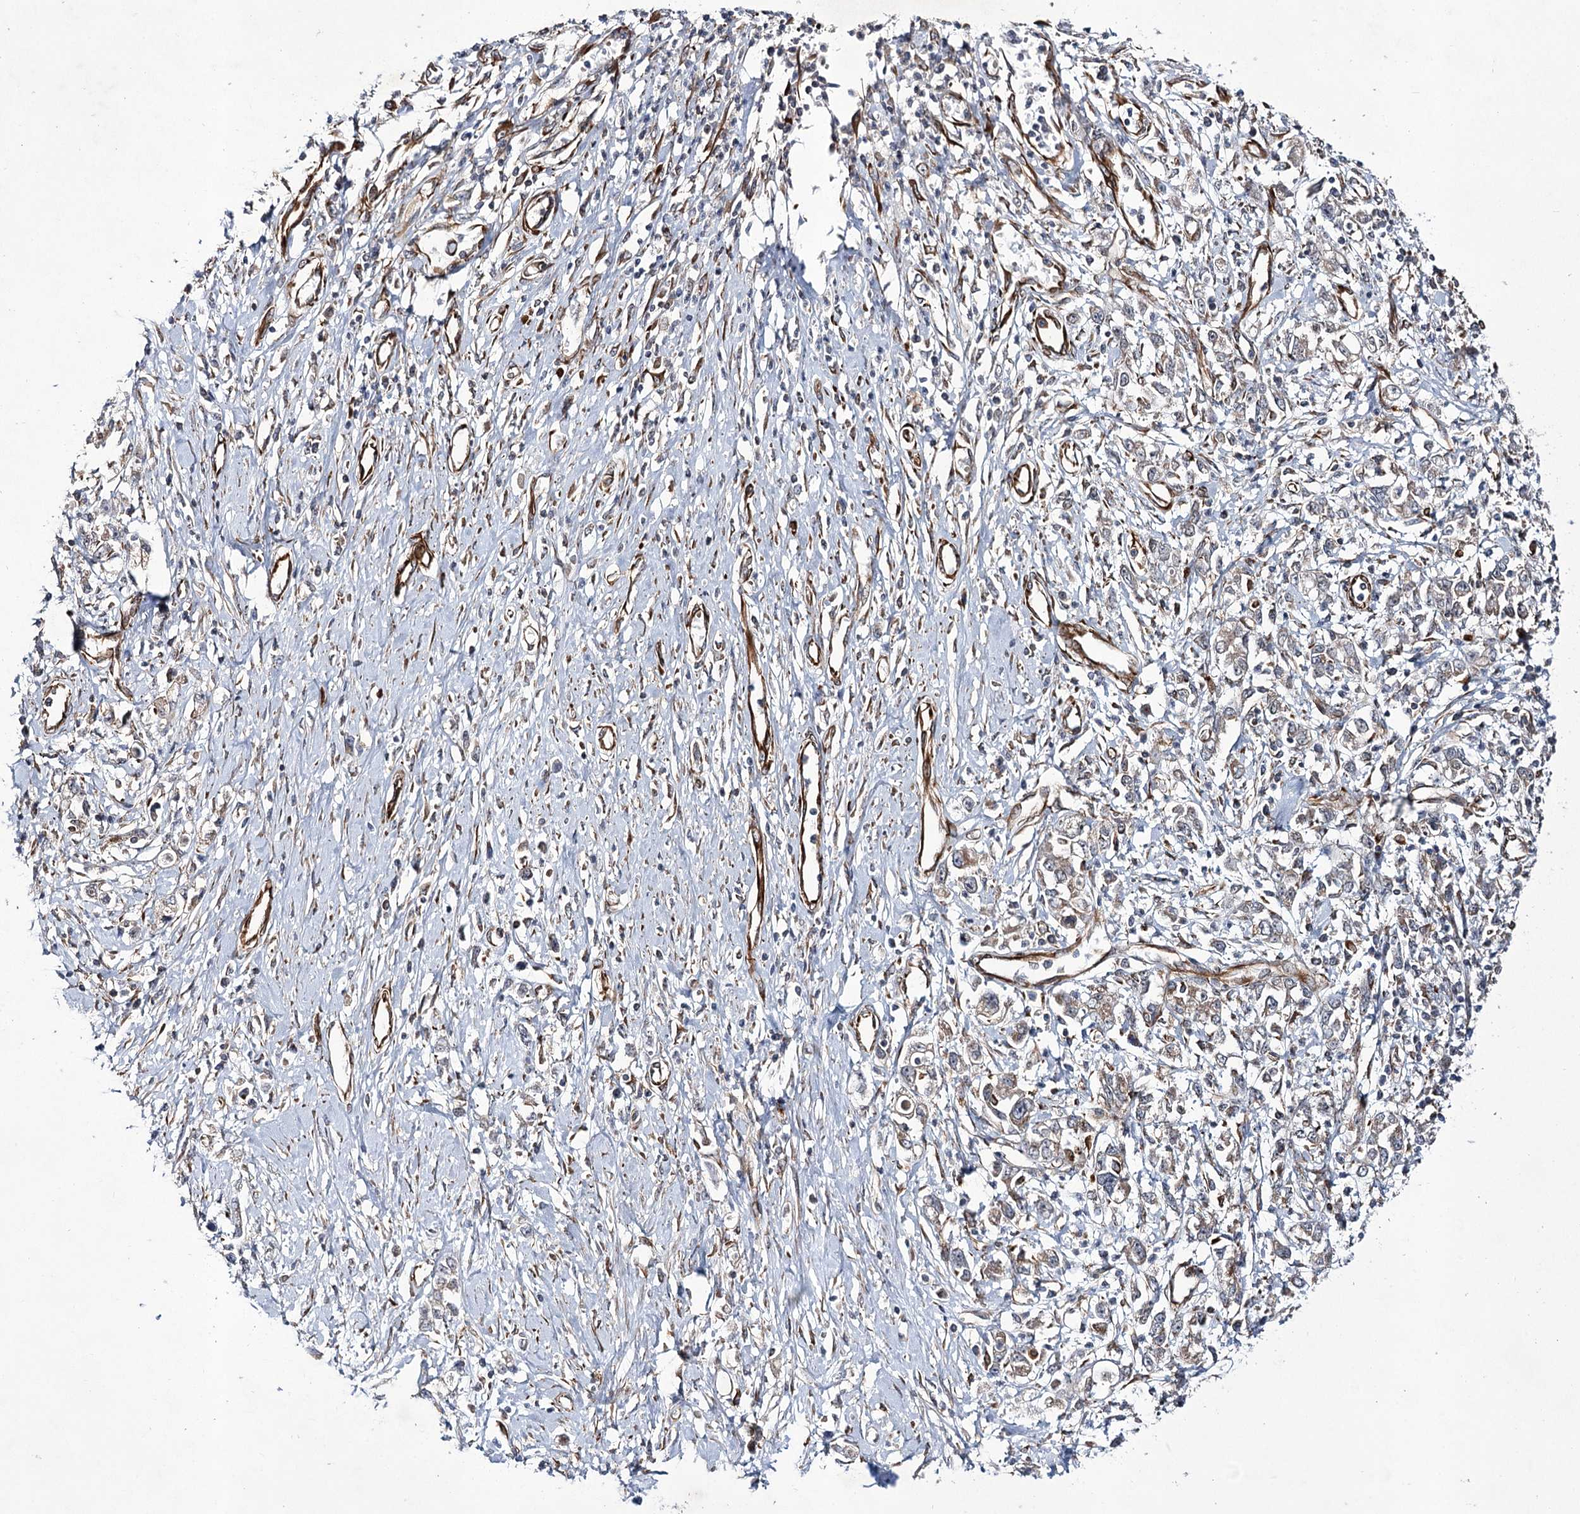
{"staining": {"intensity": "weak", "quantity": "<25%", "location": "cytoplasmic/membranous"}, "tissue": "stomach cancer", "cell_type": "Tumor cells", "image_type": "cancer", "snomed": [{"axis": "morphology", "description": "Adenocarcinoma, NOS"}, {"axis": "topography", "description": "Stomach"}], "caption": "Protein analysis of adenocarcinoma (stomach) exhibits no significant positivity in tumor cells. Brightfield microscopy of immunohistochemistry (IHC) stained with DAB (brown) and hematoxylin (blue), captured at high magnification.", "gene": "DPEP2", "patient": {"sex": "female", "age": 76}}